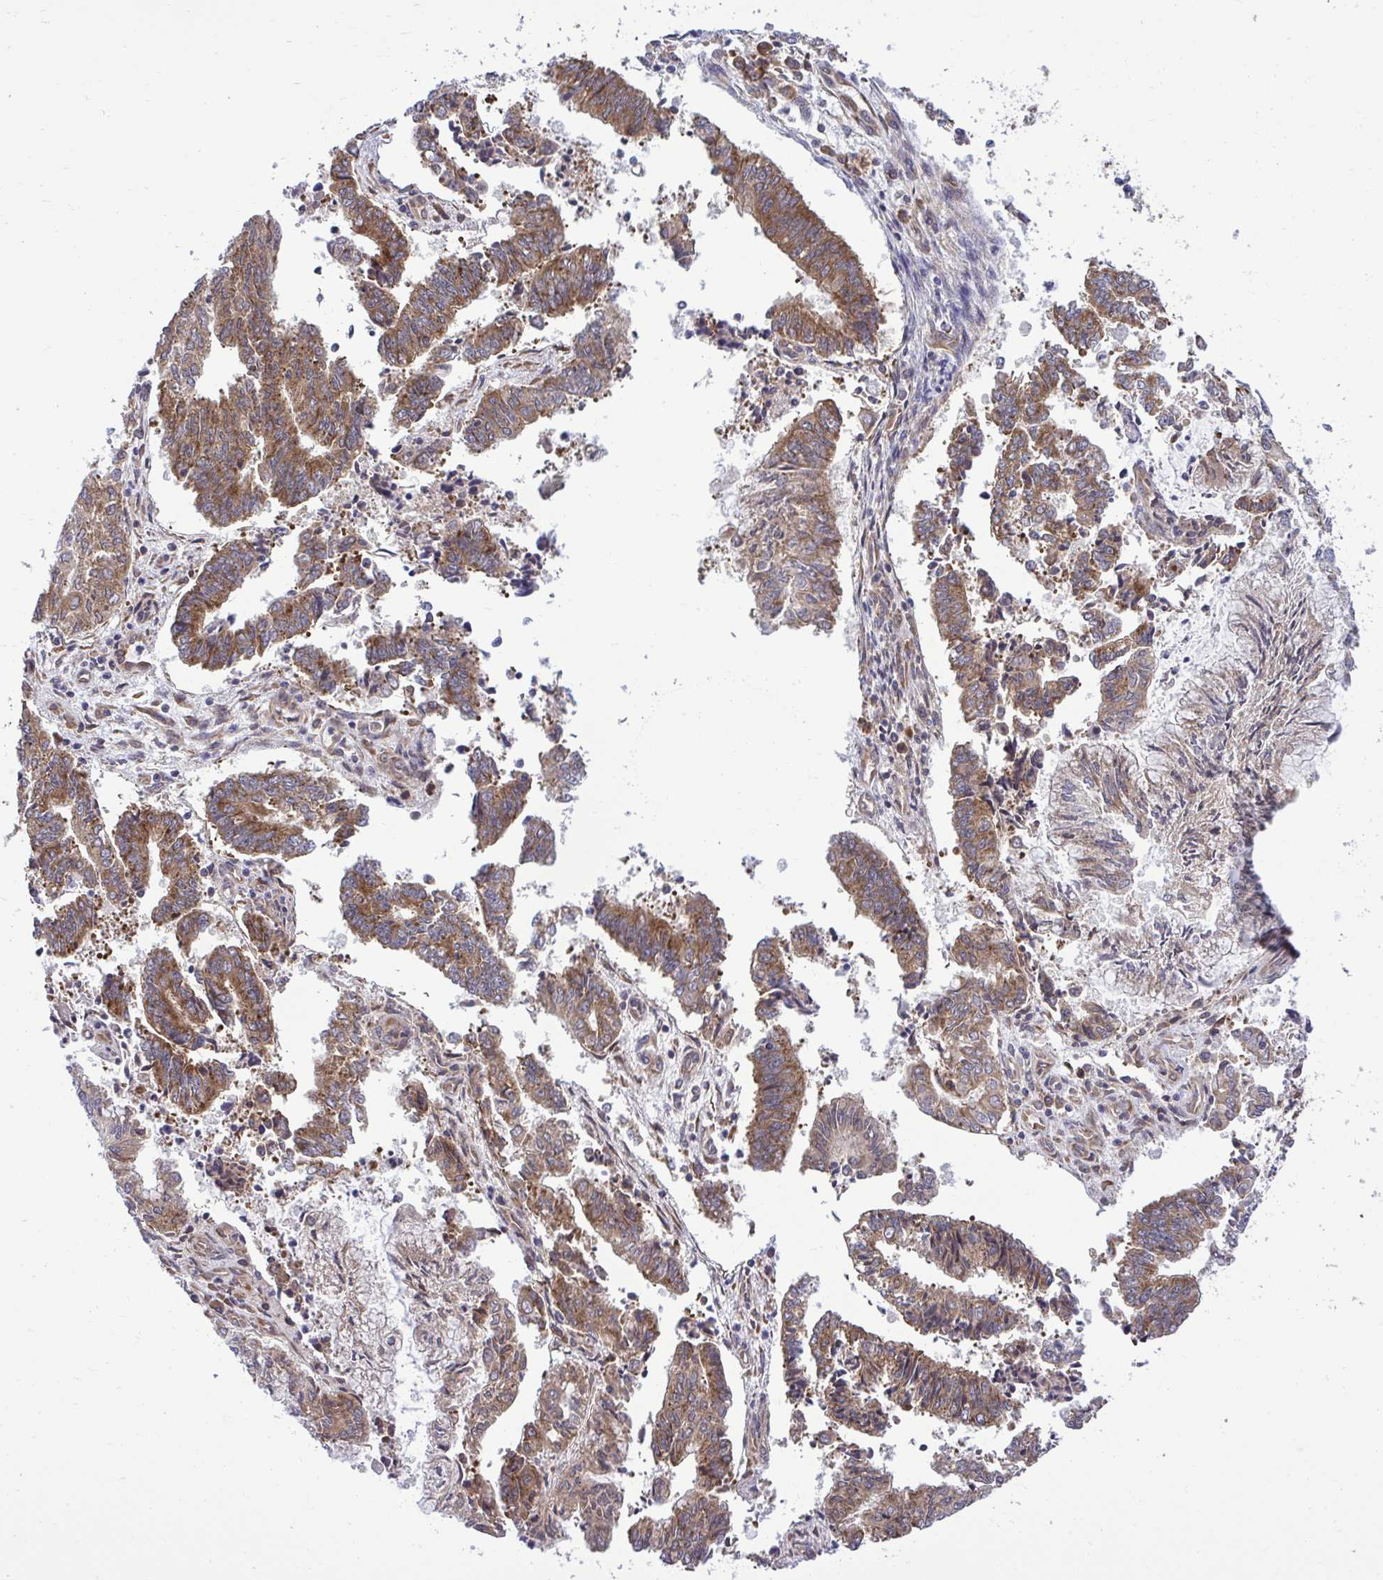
{"staining": {"intensity": "moderate", "quantity": ">75%", "location": "cytoplasmic/membranous"}, "tissue": "endometrial cancer", "cell_type": "Tumor cells", "image_type": "cancer", "snomed": [{"axis": "morphology", "description": "Adenocarcinoma, NOS"}, {"axis": "topography", "description": "Endometrium"}], "caption": "Tumor cells show moderate cytoplasmic/membranous expression in approximately >75% of cells in endometrial cancer.", "gene": "RPS15", "patient": {"sex": "female", "age": 61}}